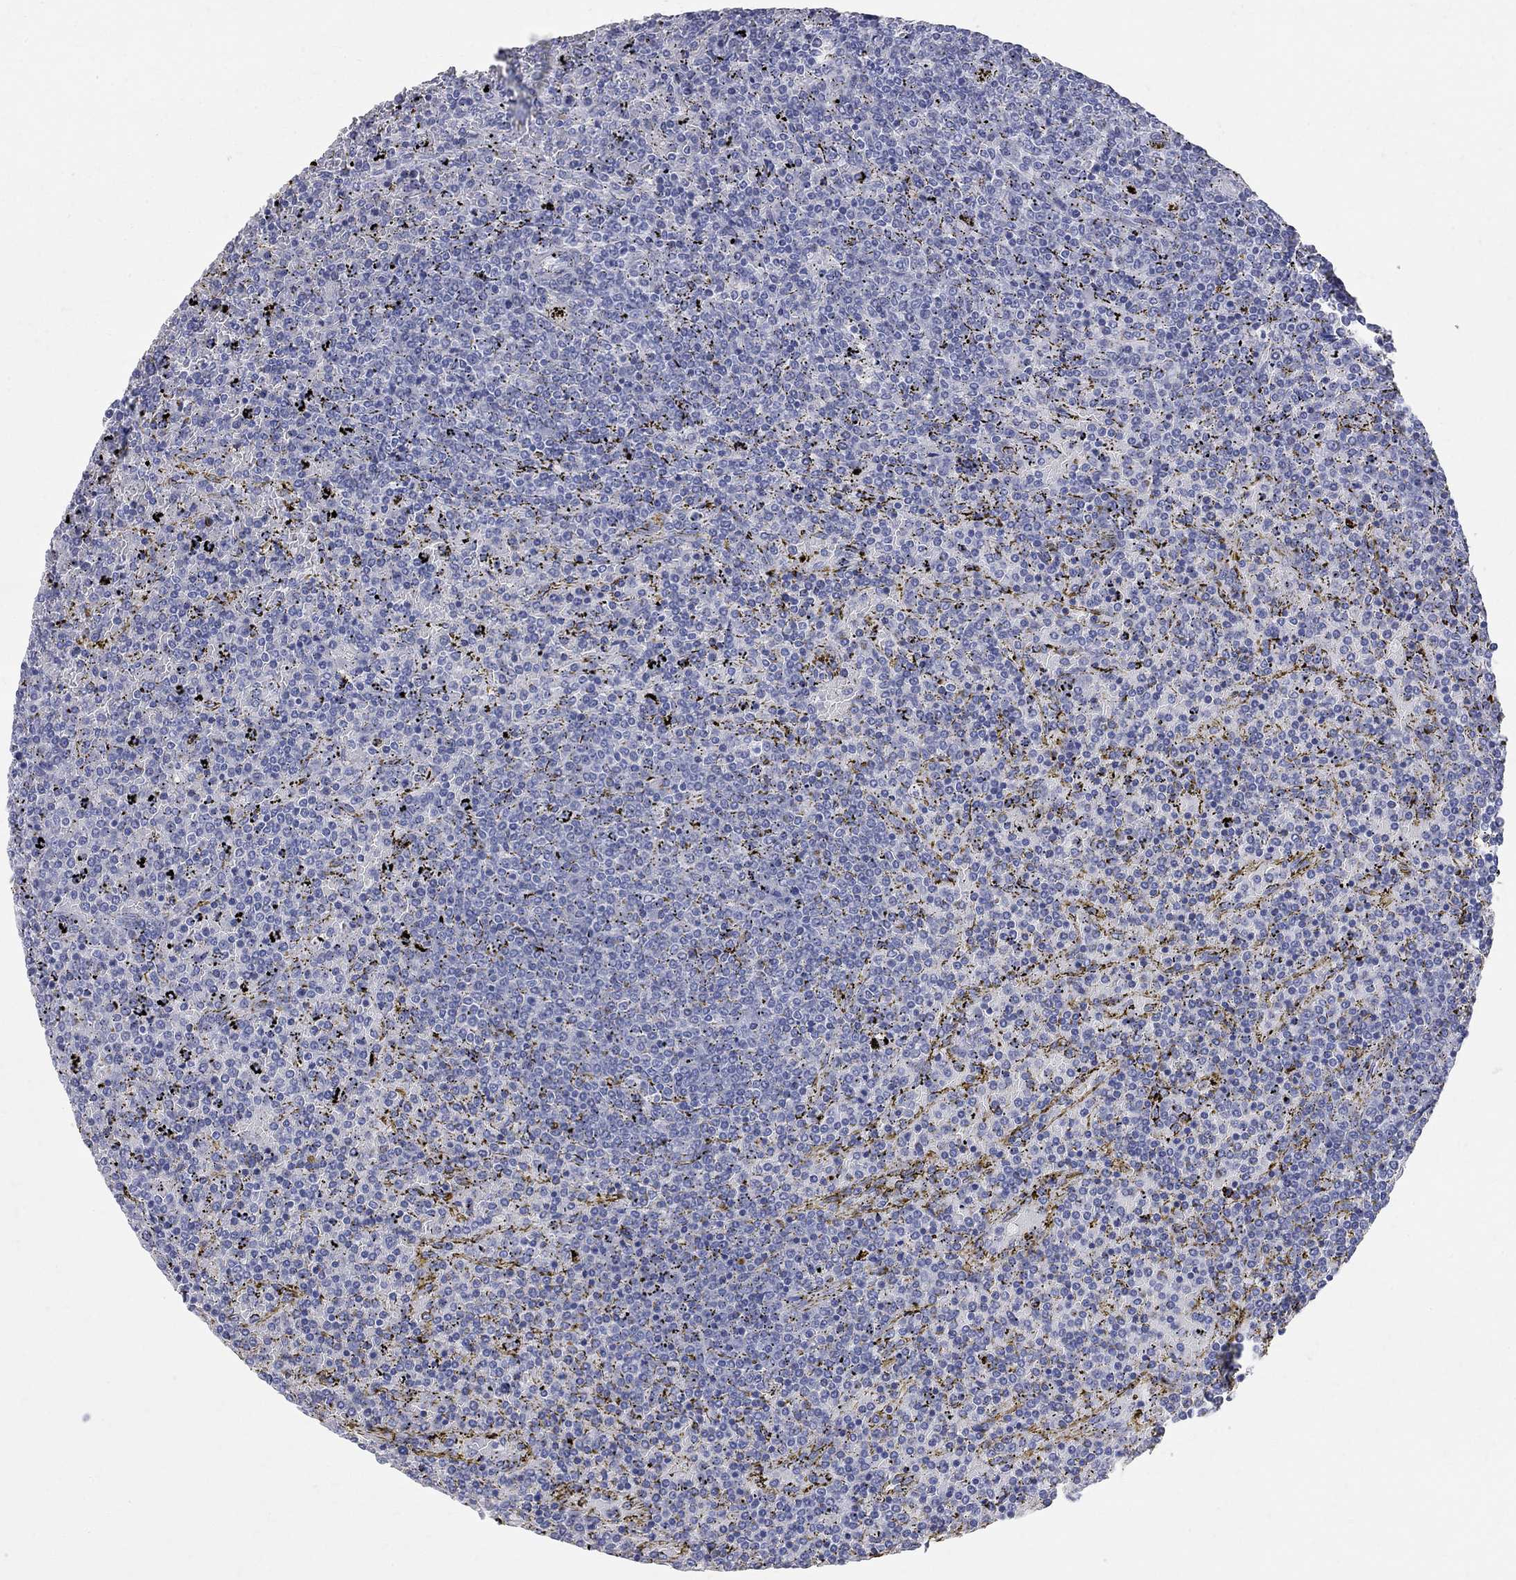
{"staining": {"intensity": "negative", "quantity": "none", "location": "none"}, "tissue": "lymphoma", "cell_type": "Tumor cells", "image_type": "cancer", "snomed": [{"axis": "morphology", "description": "Malignant lymphoma, non-Hodgkin's type, Low grade"}, {"axis": "topography", "description": "Spleen"}], "caption": "A high-resolution photomicrograph shows immunohistochemistry staining of lymphoma, which displays no significant positivity in tumor cells.", "gene": "BPIFB1", "patient": {"sex": "female", "age": 77}}